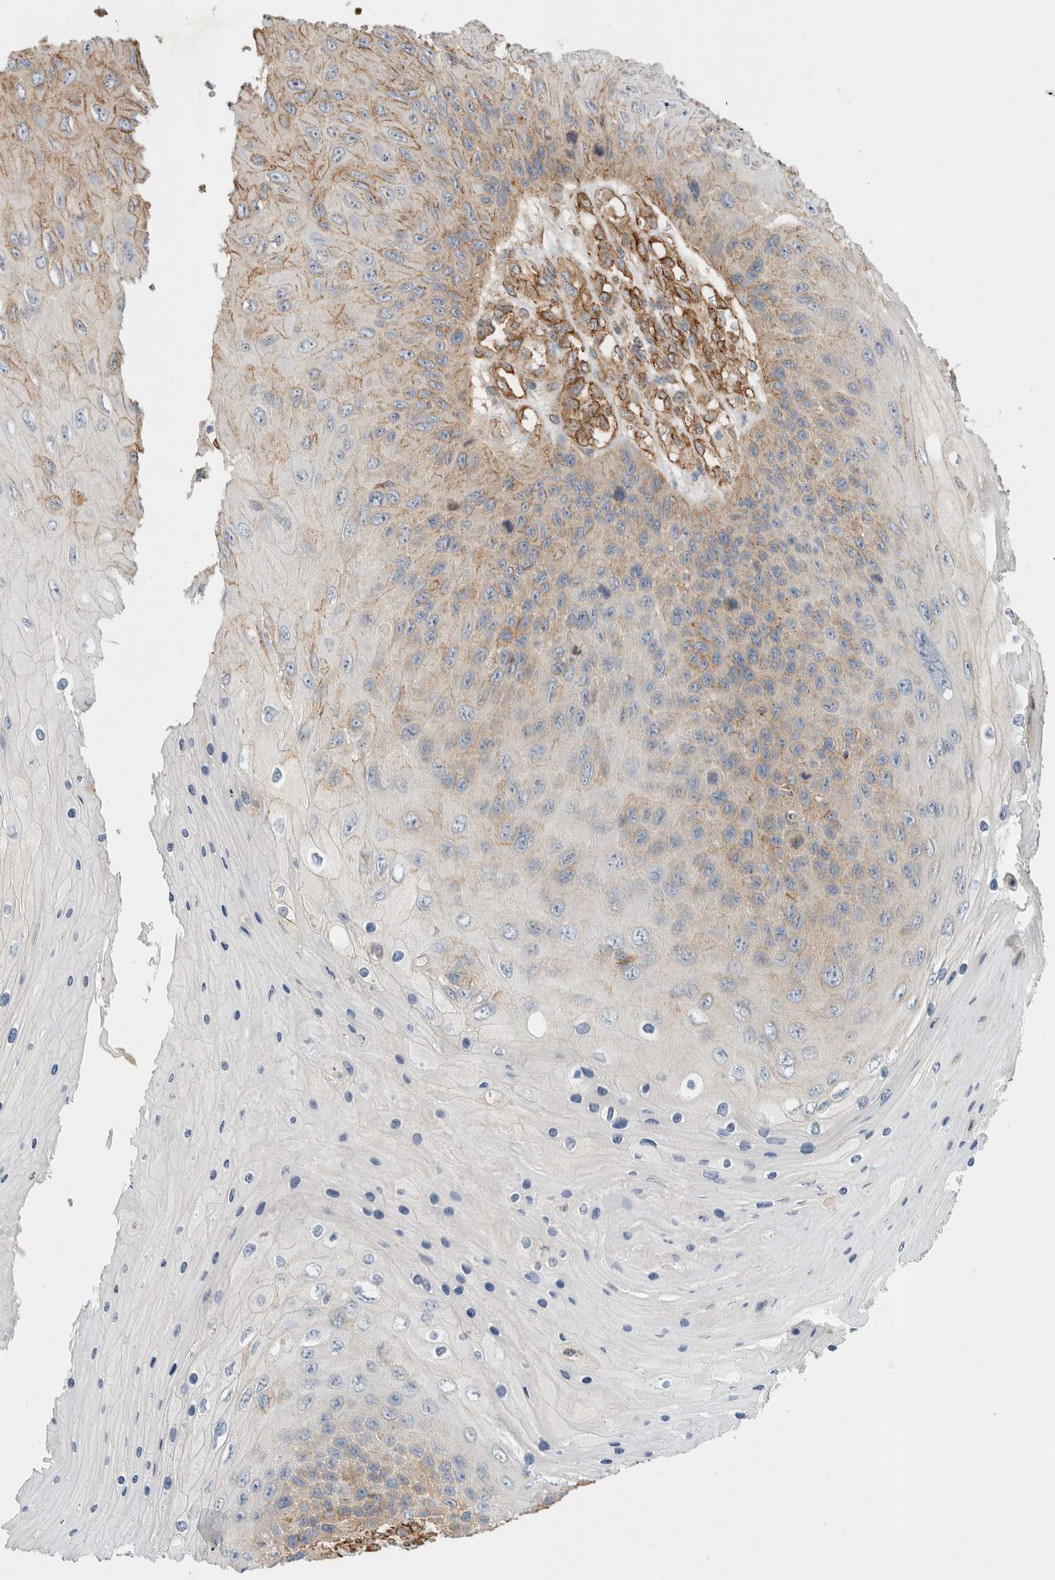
{"staining": {"intensity": "weak", "quantity": "<25%", "location": "cytoplasmic/membranous"}, "tissue": "skin cancer", "cell_type": "Tumor cells", "image_type": "cancer", "snomed": [{"axis": "morphology", "description": "Squamous cell carcinoma, NOS"}, {"axis": "topography", "description": "Skin"}], "caption": "Immunohistochemistry photomicrograph of skin squamous cell carcinoma stained for a protein (brown), which displays no expression in tumor cells. (Brightfield microscopy of DAB (3,3'-diaminobenzidine) IHC at high magnification).", "gene": "JMJD4", "patient": {"sex": "female", "age": 88}}